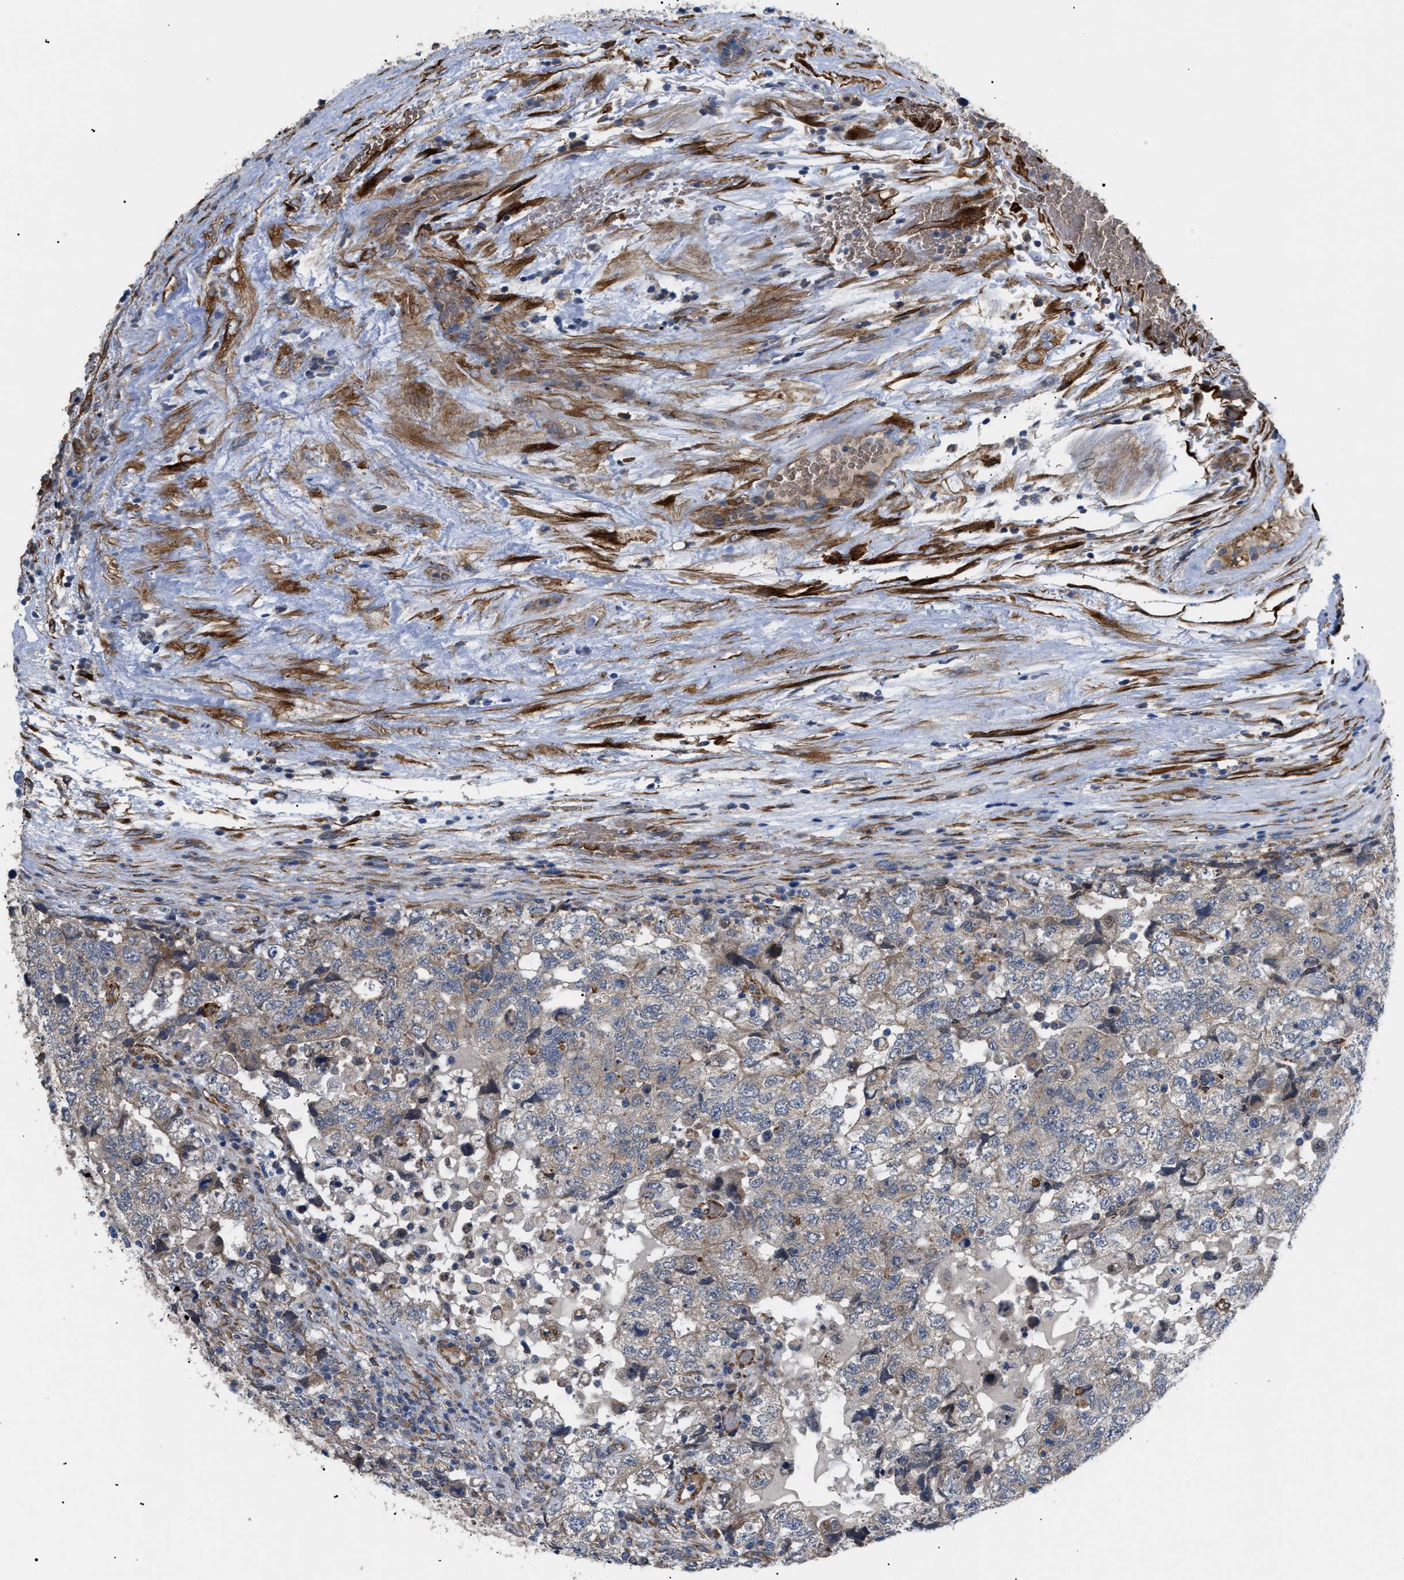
{"staining": {"intensity": "negative", "quantity": "none", "location": "none"}, "tissue": "testis cancer", "cell_type": "Tumor cells", "image_type": "cancer", "snomed": [{"axis": "morphology", "description": "Carcinoma, Embryonal, NOS"}, {"axis": "topography", "description": "Testis"}], "caption": "An IHC histopathology image of testis cancer is shown. There is no staining in tumor cells of testis cancer.", "gene": "MYO10", "patient": {"sex": "male", "age": 36}}